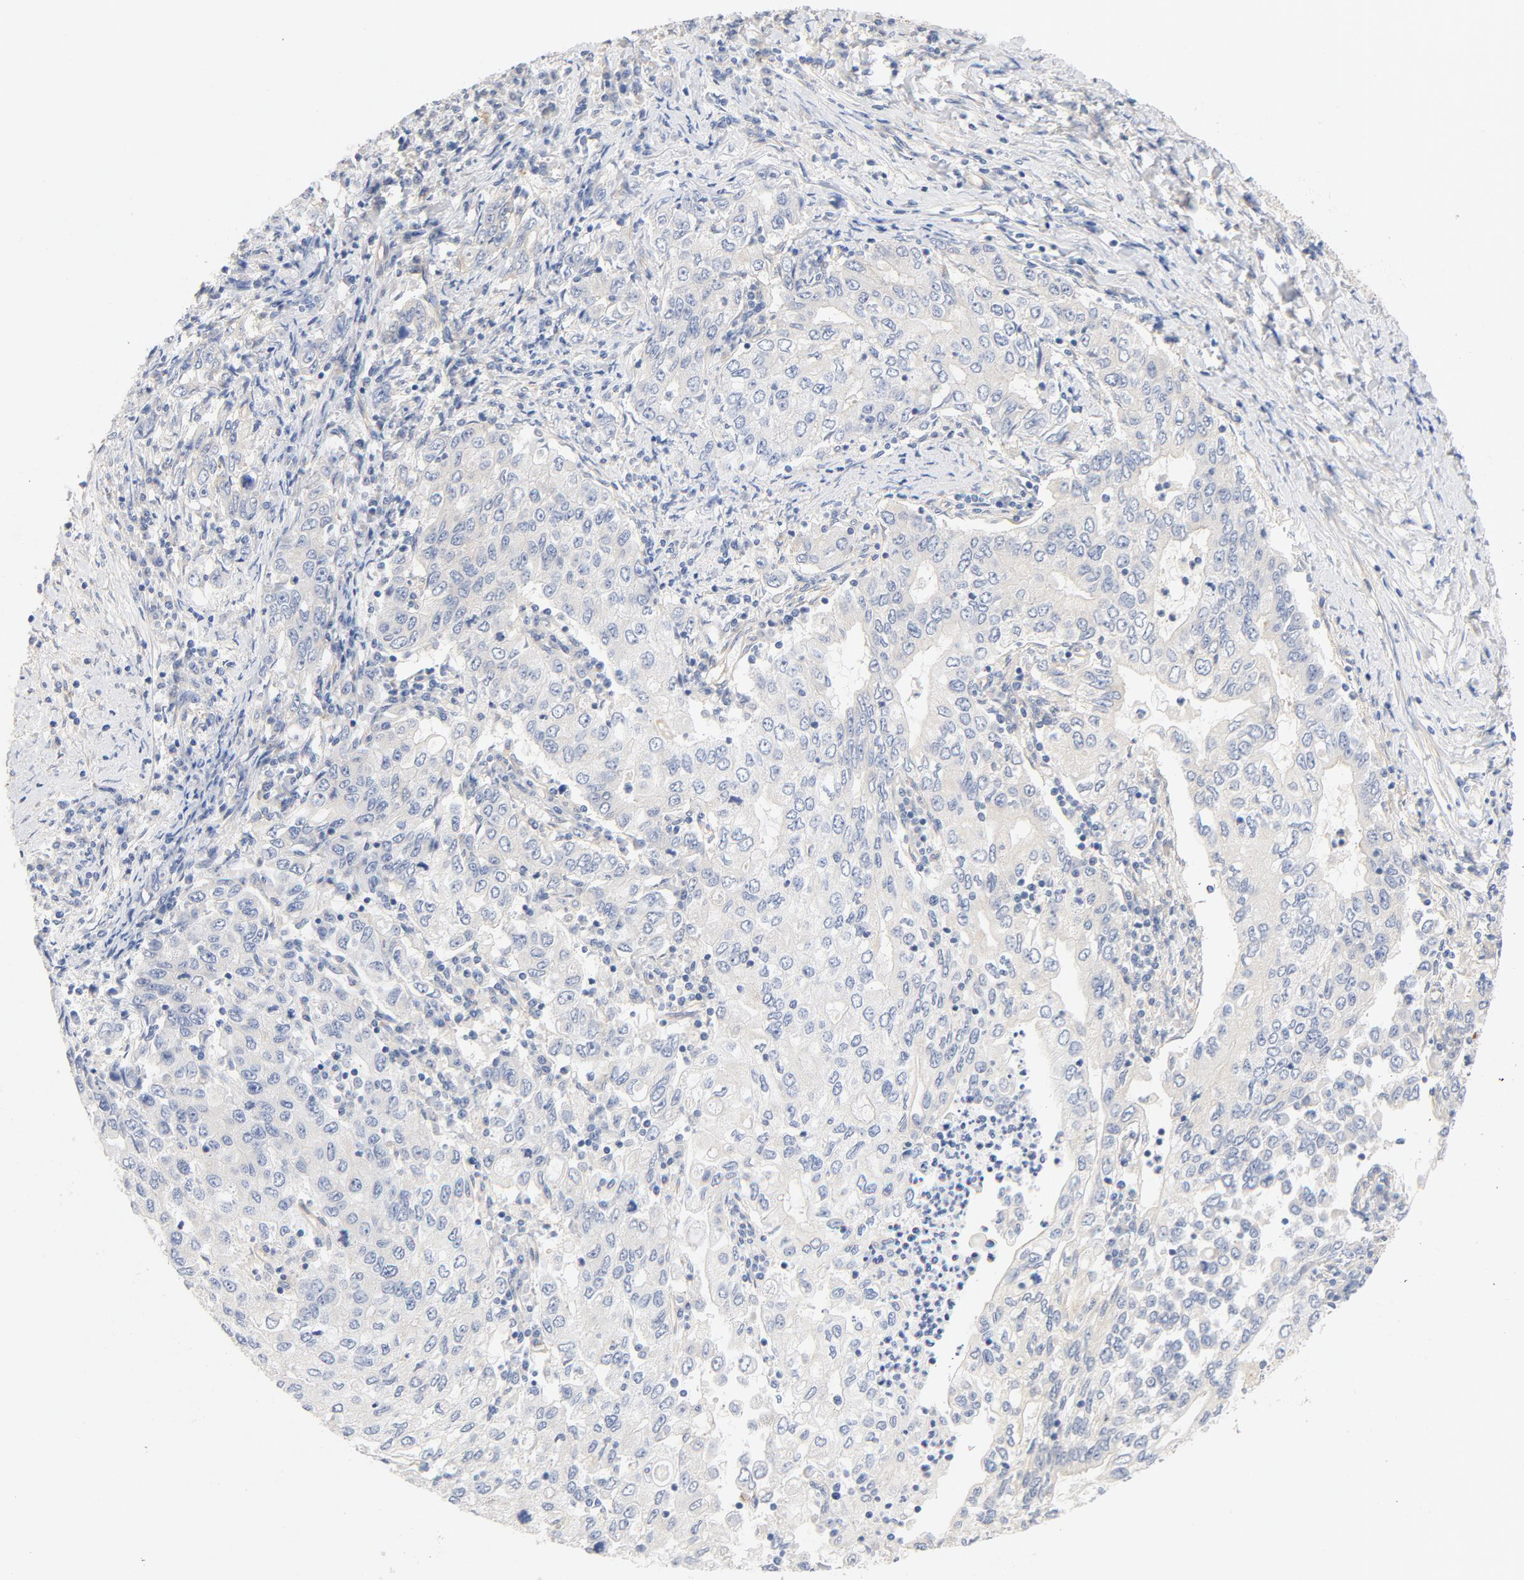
{"staining": {"intensity": "negative", "quantity": "none", "location": "none"}, "tissue": "stomach cancer", "cell_type": "Tumor cells", "image_type": "cancer", "snomed": [{"axis": "morphology", "description": "Adenocarcinoma, NOS"}, {"axis": "topography", "description": "Stomach, lower"}], "caption": "DAB (3,3'-diaminobenzidine) immunohistochemical staining of stomach adenocarcinoma exhibits no significant positivity in tumor cells. Brightfield microscopy of immunohistochemistry (IHC) stained with DAB (brown) and hematoxylin (blue), captured at high magnification.", "gene": "DYNC1H1", "patient": {"sex": "female", "age": 72}}